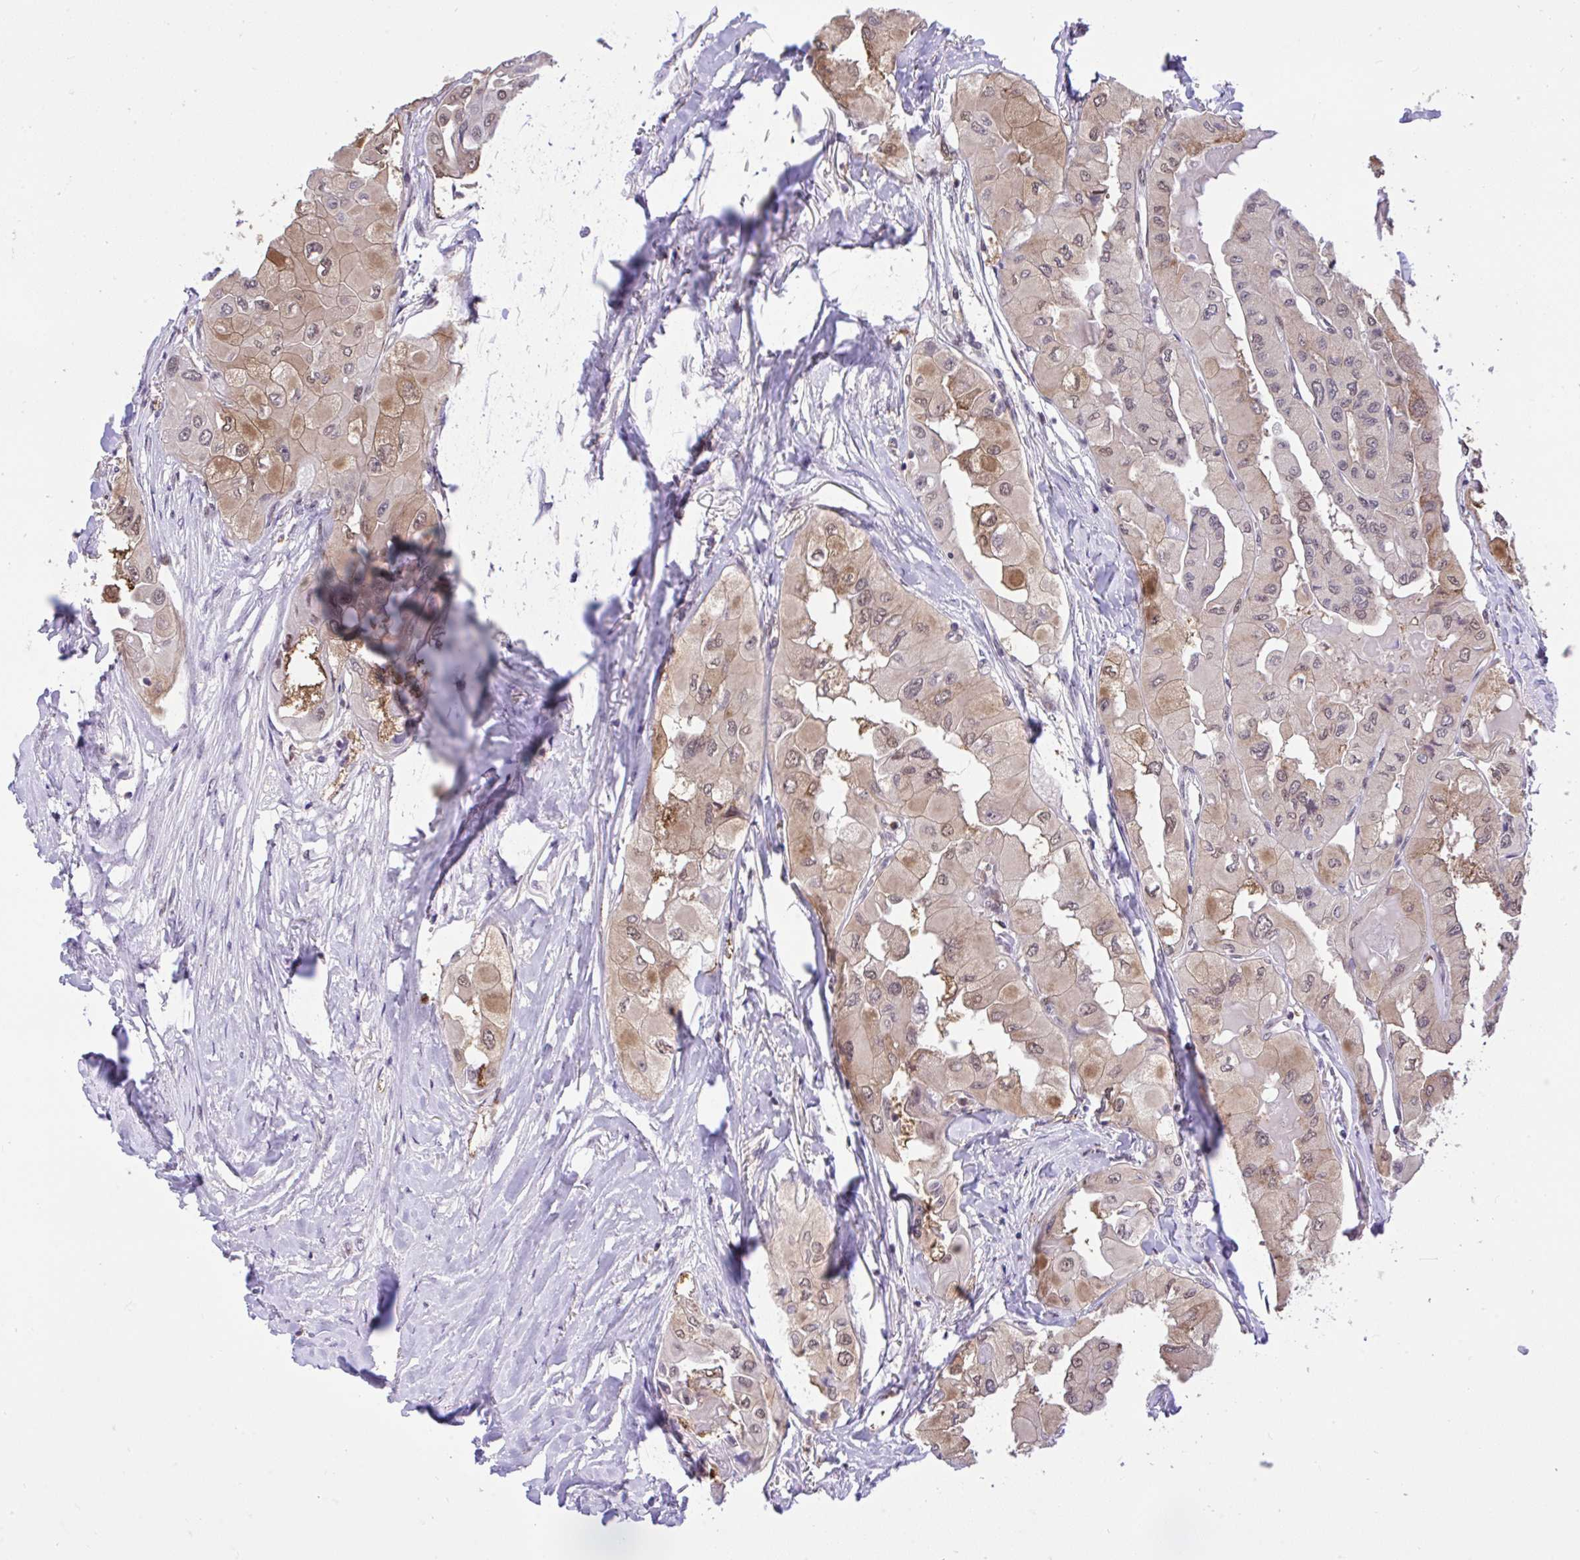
{"staining": {"intensity": "weak", "quantity": ">75%", "location": "cytoplasmic/membranous,nuclear"}, "tissue": "thyroid cancer", "cell_type": "Tumor cells", "image_type": "cancer", "snomed": [{"axis": "morphology", "description": "Normal tissue, NOS"}, {"axis": "morphology", "description": "Papillary adenocarcinoma, NOS"}, {"axis": "topography", "description": "Thyroid gland"}], "caption": "Human thyroid papillary adenocarcinoma stained with a protein marker exhibits weak staining in tumor cells.", "gene": "GLIS3", "patient": {"sex": "female", "age": 59}}